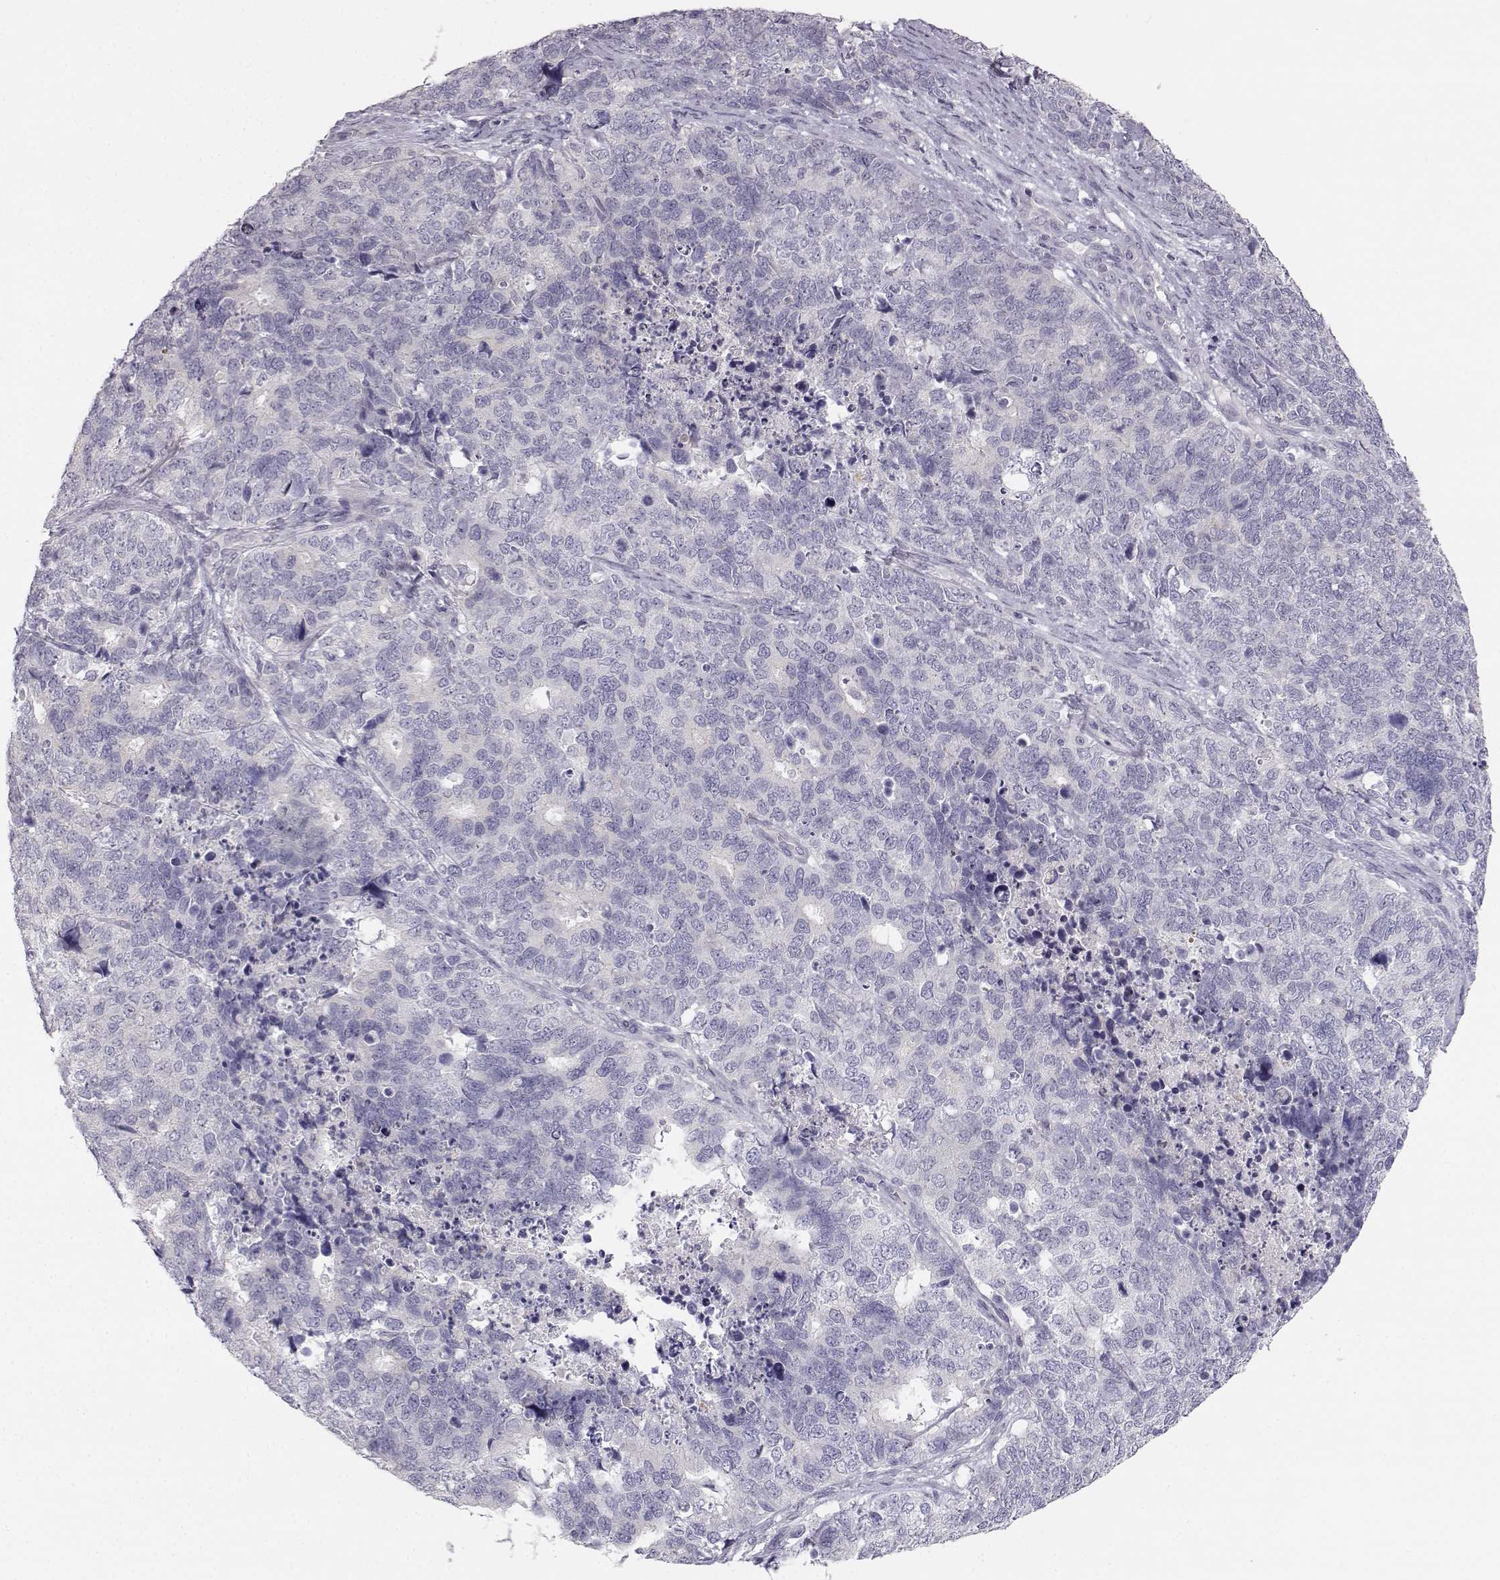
{"staining": {"intensity": "negative", "quantity": "none", "location": "none"}, "tissue": "cervical cancer", "cell_type": "Tumor cells", "image_type": "cancer", "snomed": [{"axis": "morphology", "description": "Squamous cell carcinoma, NOS"}, {"axis": "topography", "description": "Cervix"}], "caption": "Histopathology image shows no significant protein expression in tumor cells of cervical squamous cell carcinoma. (Stains: DAB immunohistochemistry (IHC) with hematoxylin counter stain, Microscopy: brightfield microscopy at high magnification).", "gene": "MYCBPAP", "patient": {"sex": "female", "age": 63}}